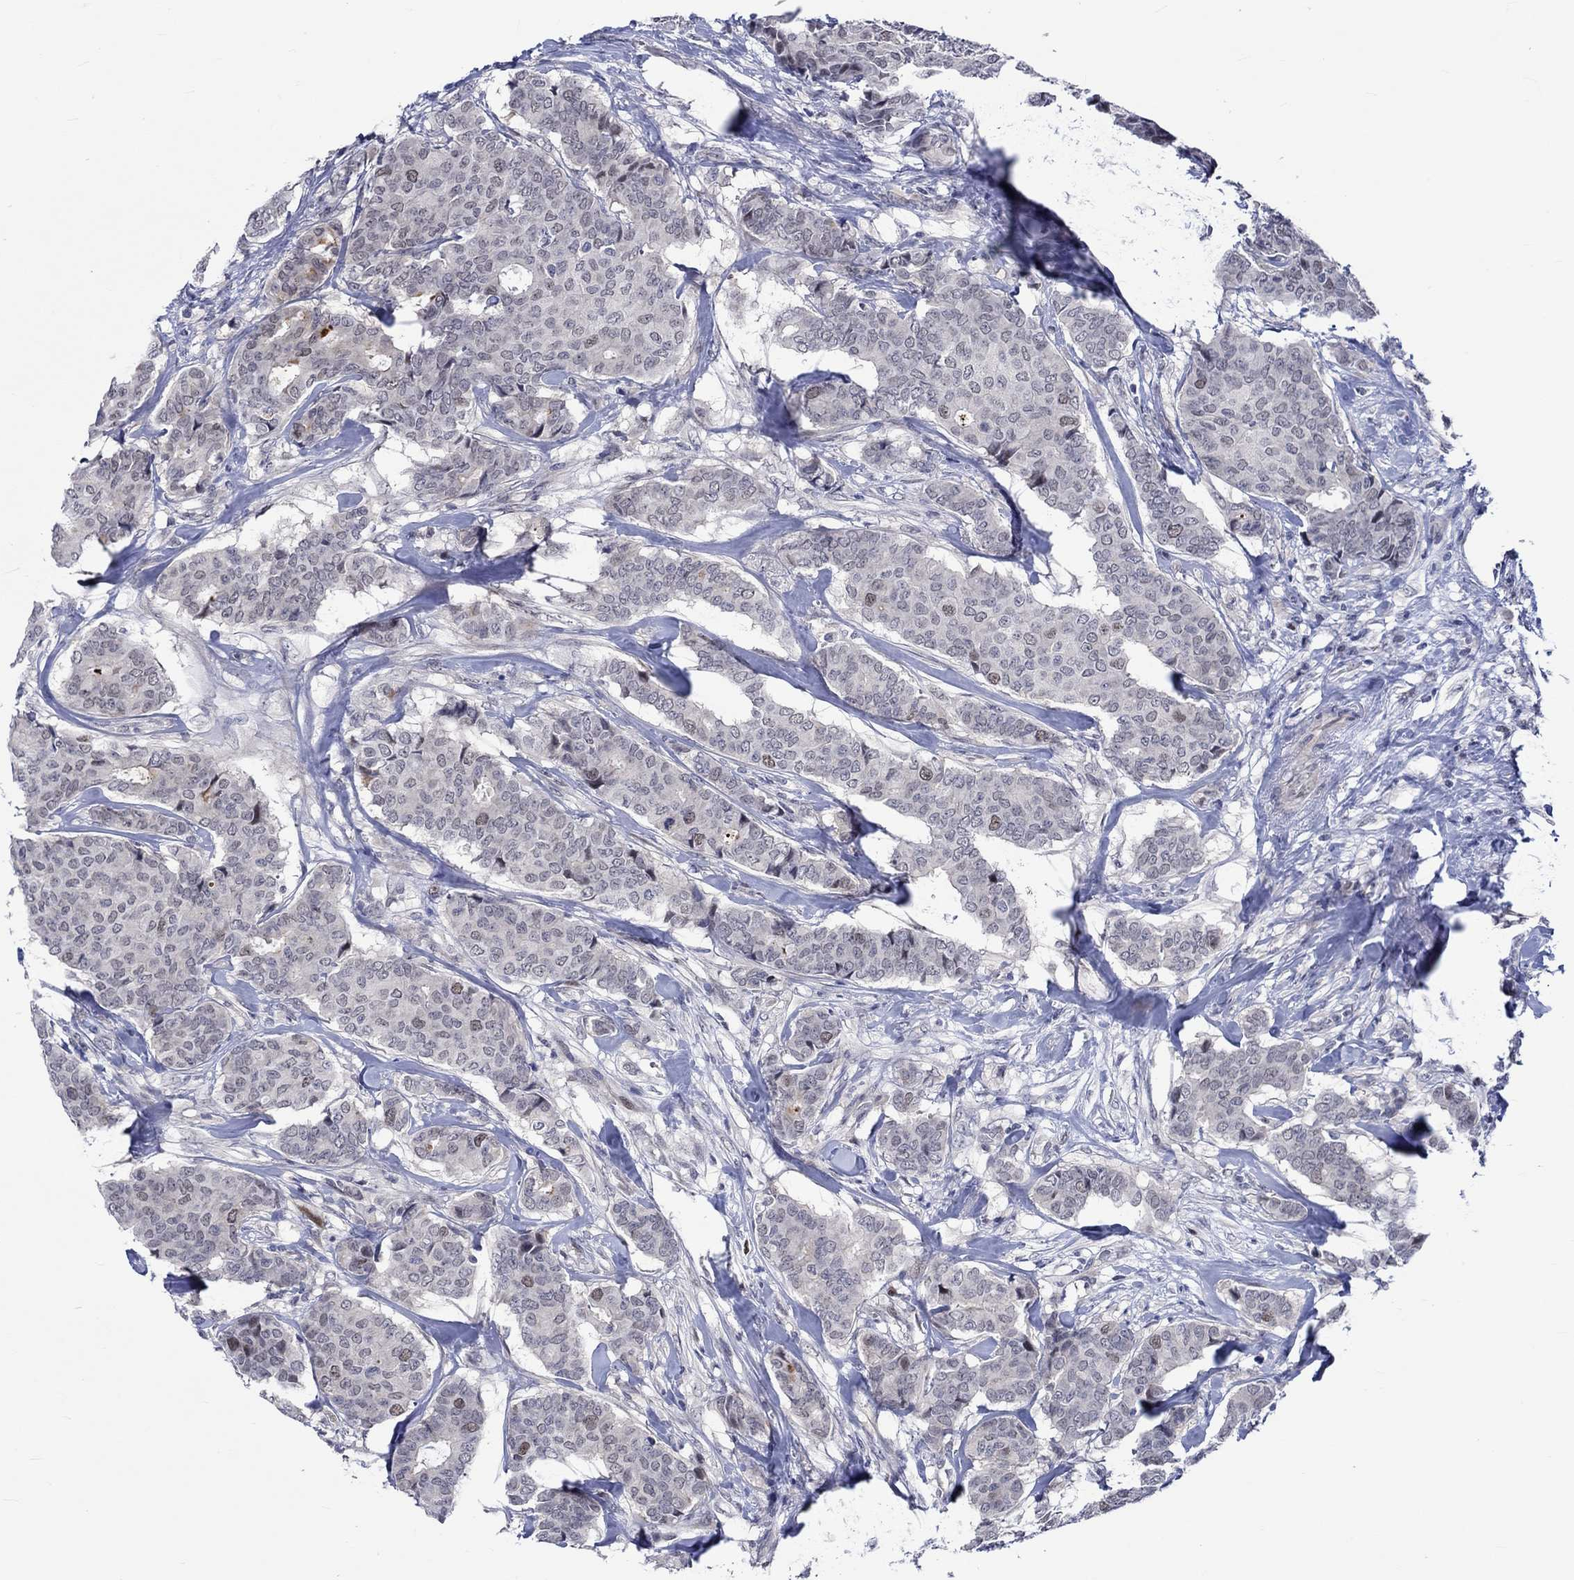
{"staining": {"intensity": "weak", "quantity": "<25%", "location": "nuclear"}, "tissue": "breast cancer", "cell_type": "Tumor cells", "image_type": "cancer", "snomed": [{"axis": "morphology", "description": "Duct carcinoma"}, {"axis": "topography", "description": "Breast"}], "caption": "Protein analysis of breast cancer demonstrates no significant staining in tumor cells.", "gene": "E2F8", "patient": {"sex": "female", "age": 75}}